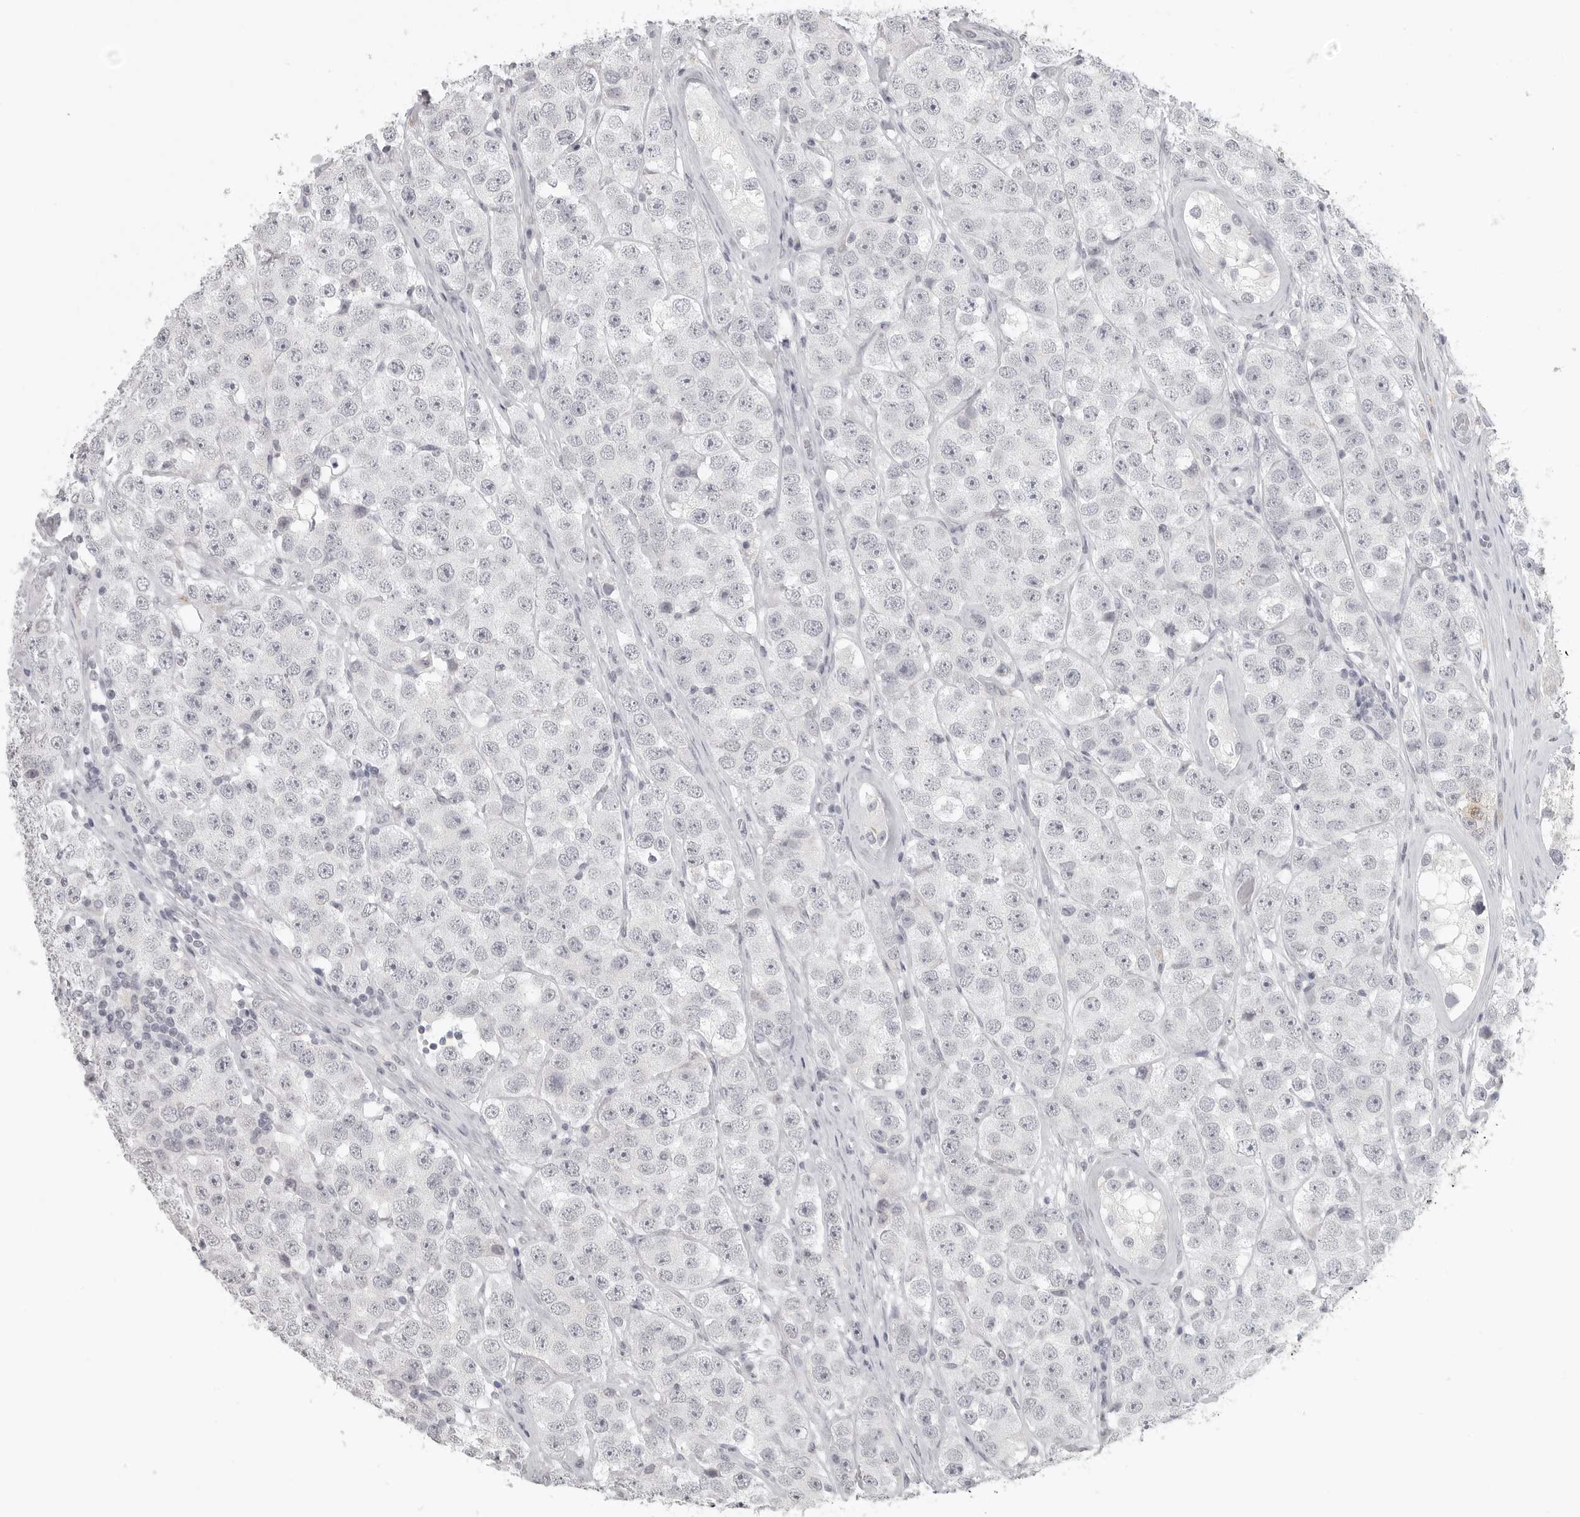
{"staining": {"intensity": "negative", "quantity": "none", "location": "none"}, "tissue": "testis cancer", "cell_type": "Tumor cells", "image_type": "cancer", "snomed": [{"axis": "morphology", "description": "Seminoma, NOS"}, {"axis": "topography", "description": "Testis"}], "caption": "Immunohistochemical staining of testis cancer exhibits no significant staining in tumor cells.", "gene": "BPIFA1", "patient": {"sex": "male", "age": 28}}